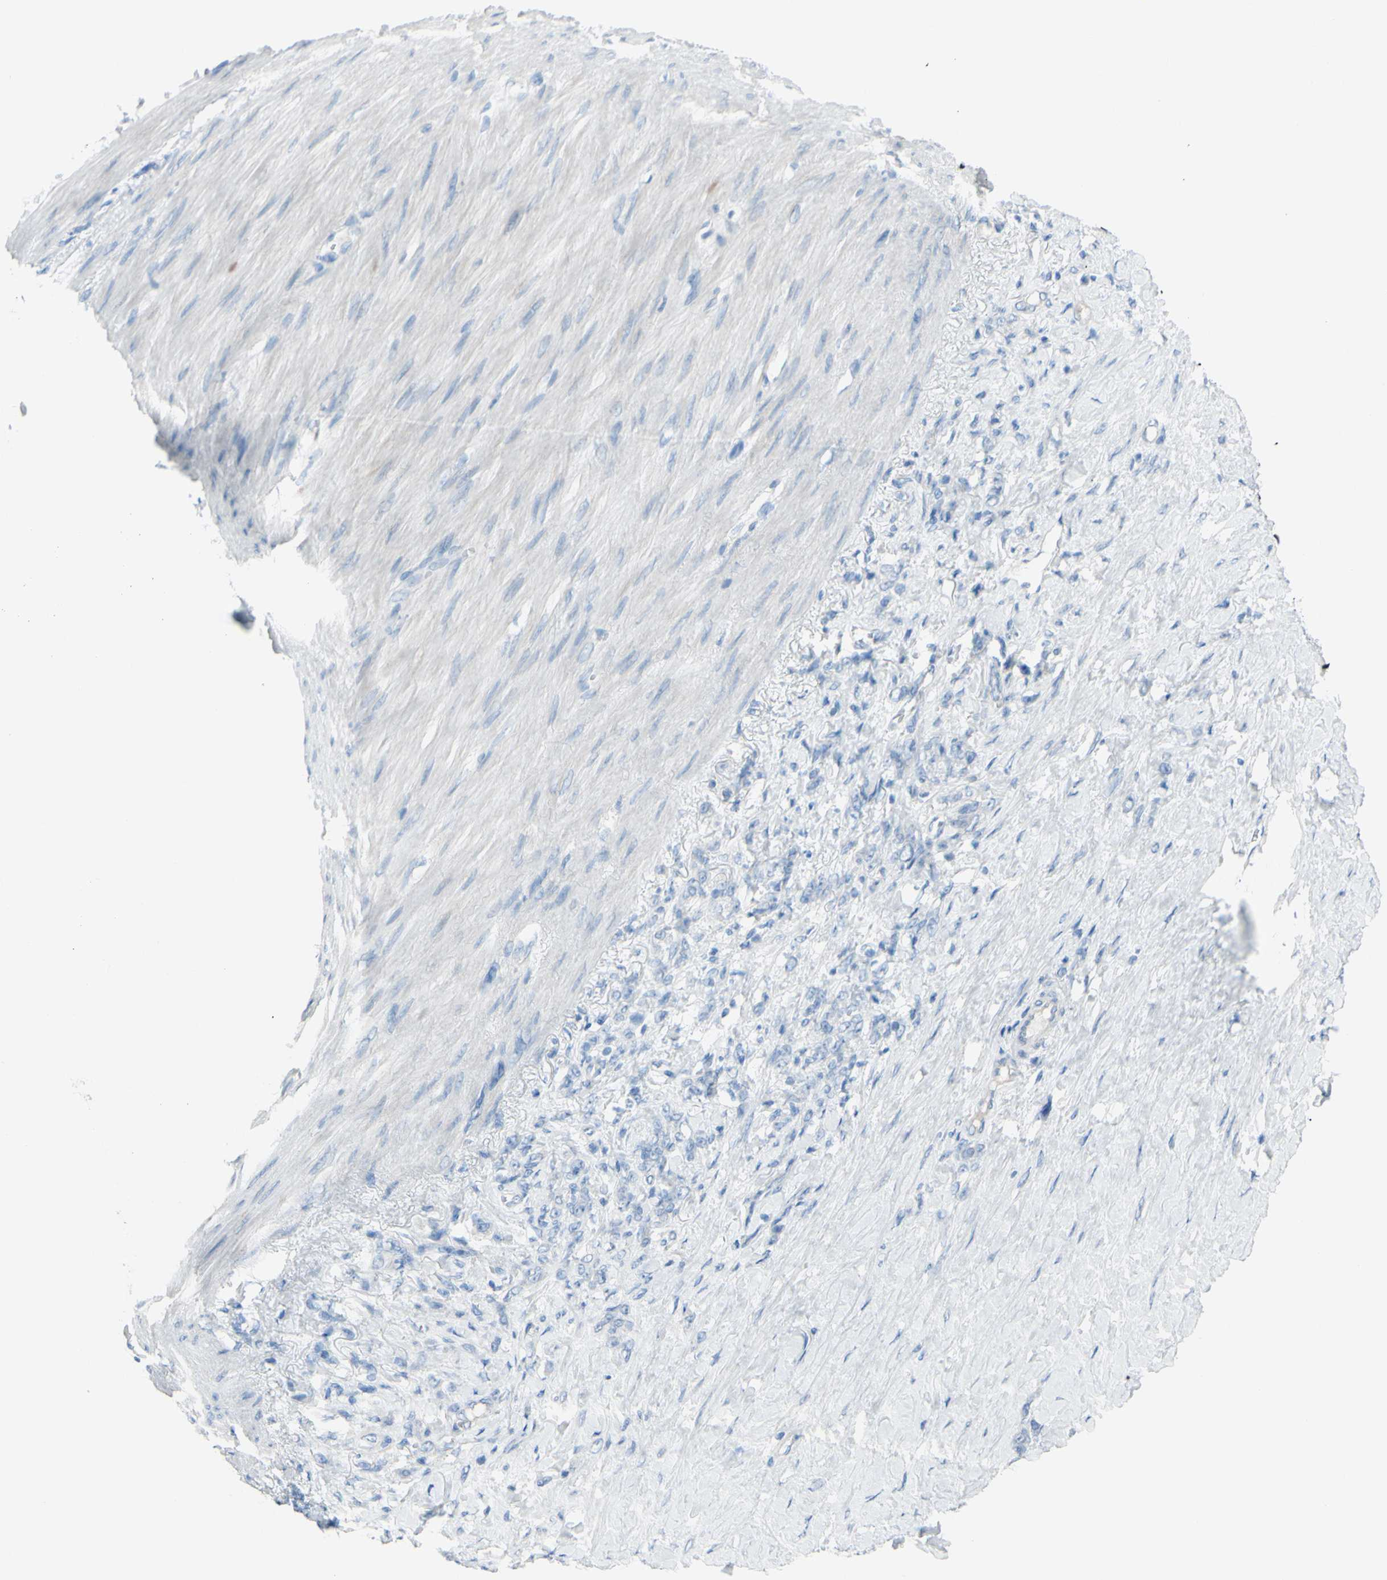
{"staining": {"intensity": "negative", "quantity": "none", "location": "none"}, "tissue": "stomach cancer", "cell_type": "Tumor cells", "image_type": "cancer", "snomed": [{"axis": "morphology", "description": "Adenocarcinoma, NOS"}, {"axis": "topography", "description": "Stomach"}], "caption": "The image shows no staining of tumor cells in stomach cancer (adenocarcinoma).", "gene": "TFPI2", "patient": {"sex": "male", "age": 82}}